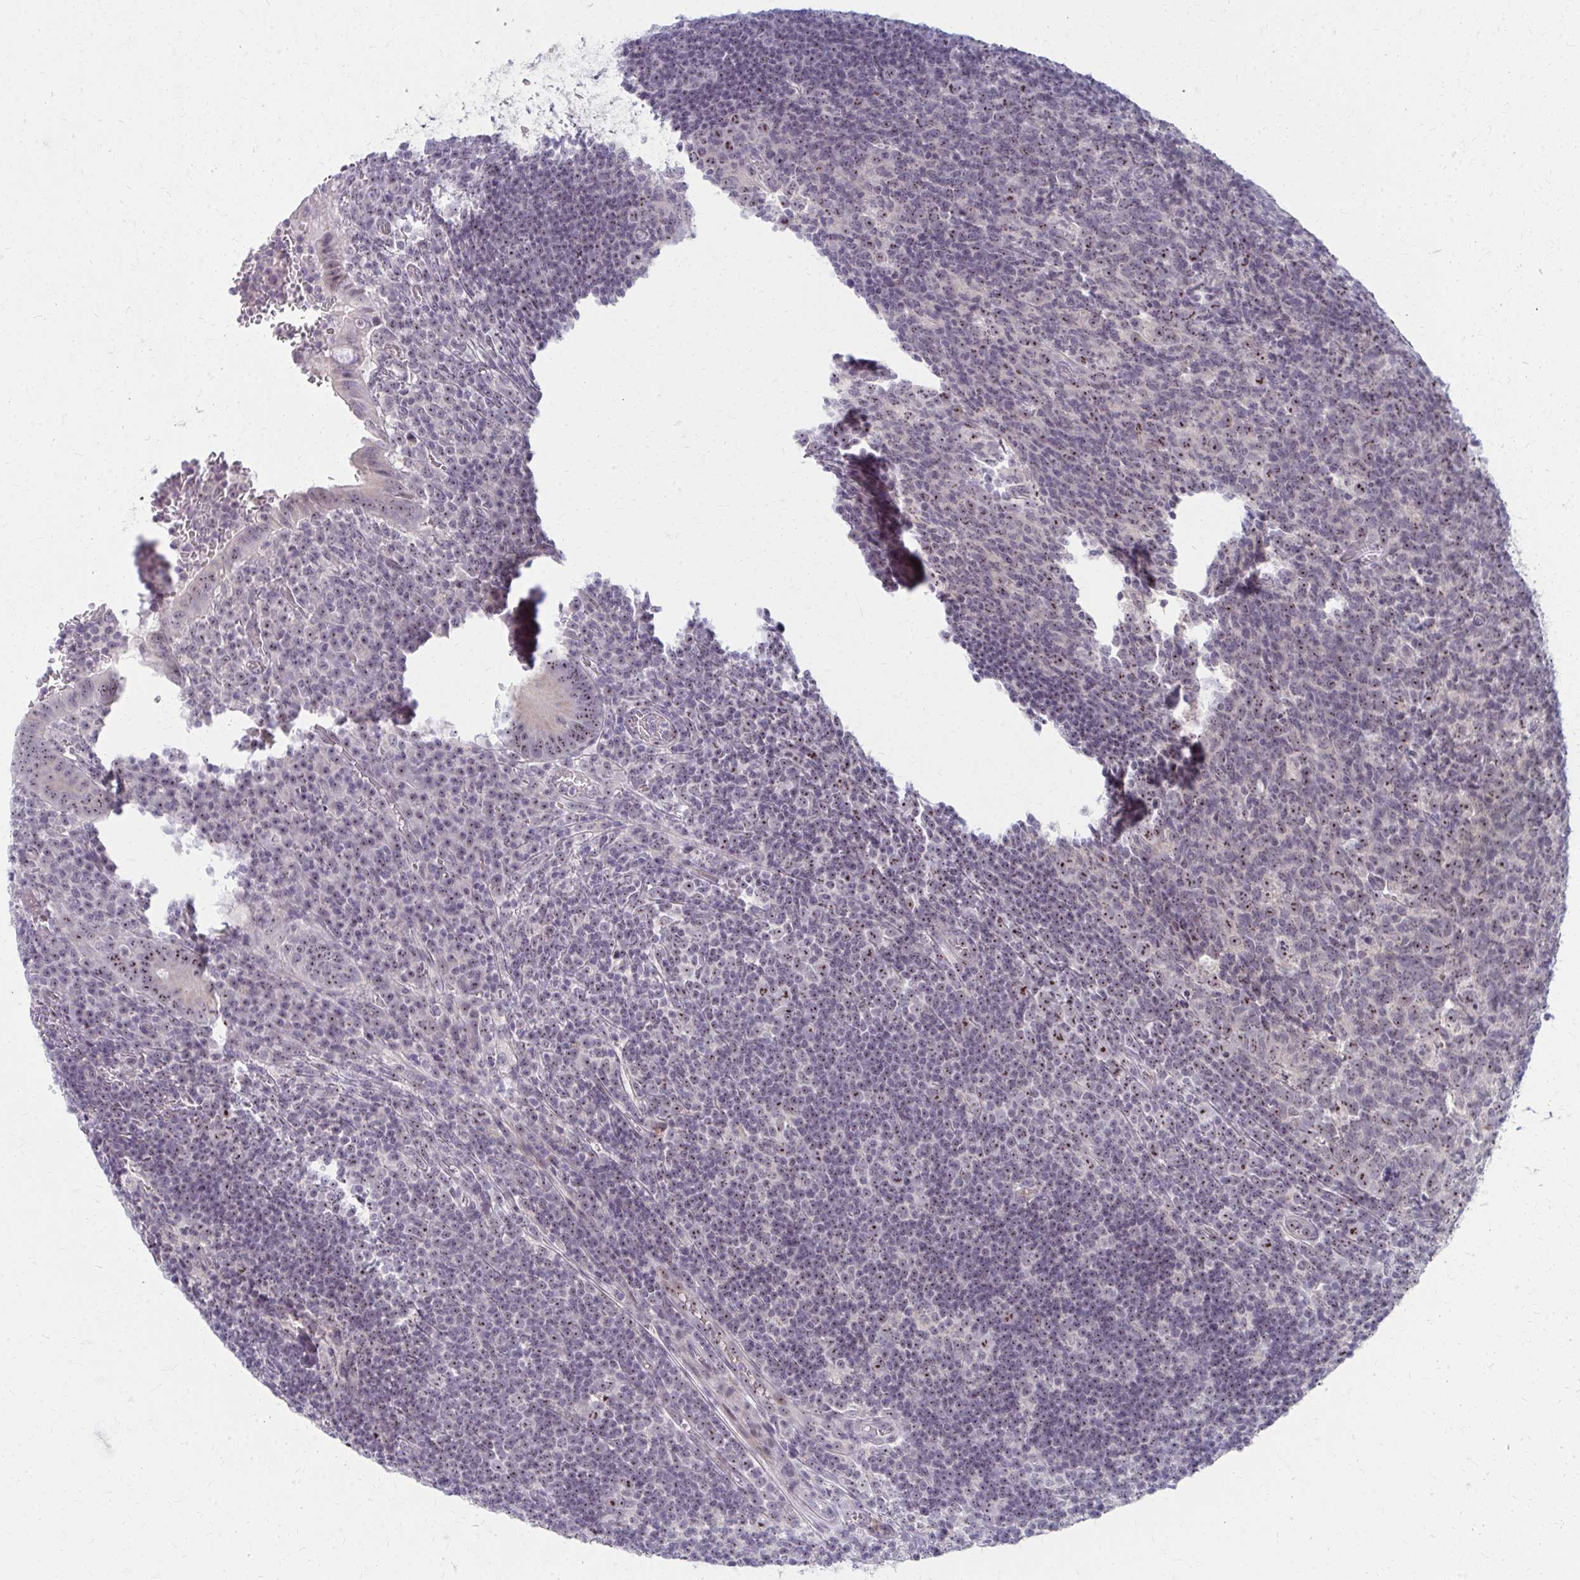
{"staining": {"intensity": "weak", "quantity": "25%-75%", "location": "nuclear"}, "tissue": "appendix", "cell_type": "Glandular cells", "image_type": "normal", "snomed": [{"axis": "morphology", "description": "Normal tissue, NOS"}, {"axis": "topography", "description": "Appendix"}], "caption": "Immunohistochemistry (IHC) (DAB) staining of normal appendix displays weak nuclear protein expression in about 25%-75% of glandular cells. (Brightfield microscopy of DAB IHC at high magnification).", "gene": "NUDT16", "patient": {"sex": "male", "age": 18}}